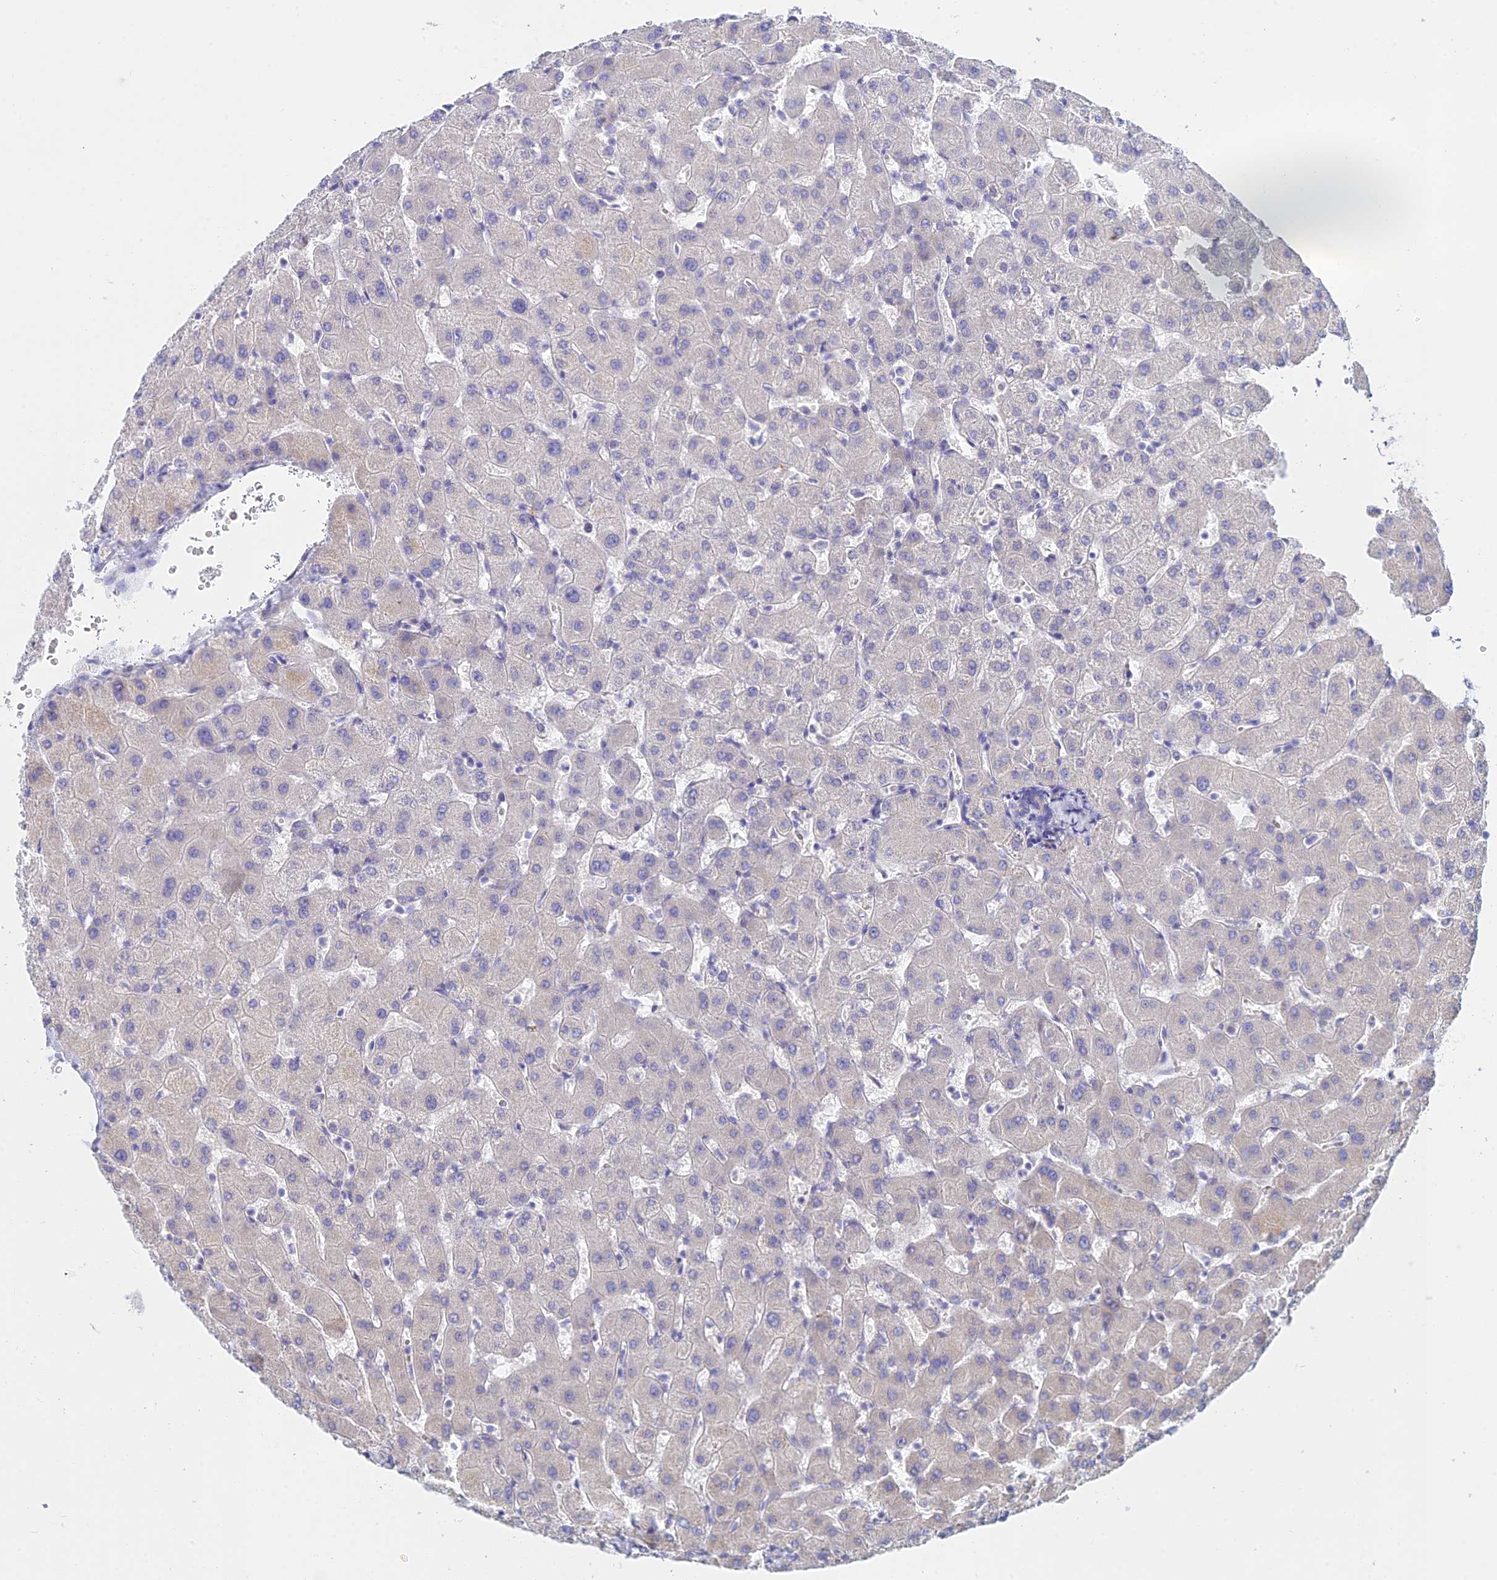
{"staining": {"intensity": "negative", "quantity": "none", "location": "none"}, "tissue": "liver", "cell_type": "Cholangiocytes", "image_type": "normal", "snomed": [{"axis": "morphology", "description": "Normal tissue, NOS"}, {"axis": "topography", "description": "Liver"}], "caption": "High power microscopy image of an immunohistochemistry photomicrograph of unremarkable liver, revealing no significant staining in cholangiocytes.", "gene": "CEP152", "patient": {"sex": "female", "age": 63}}